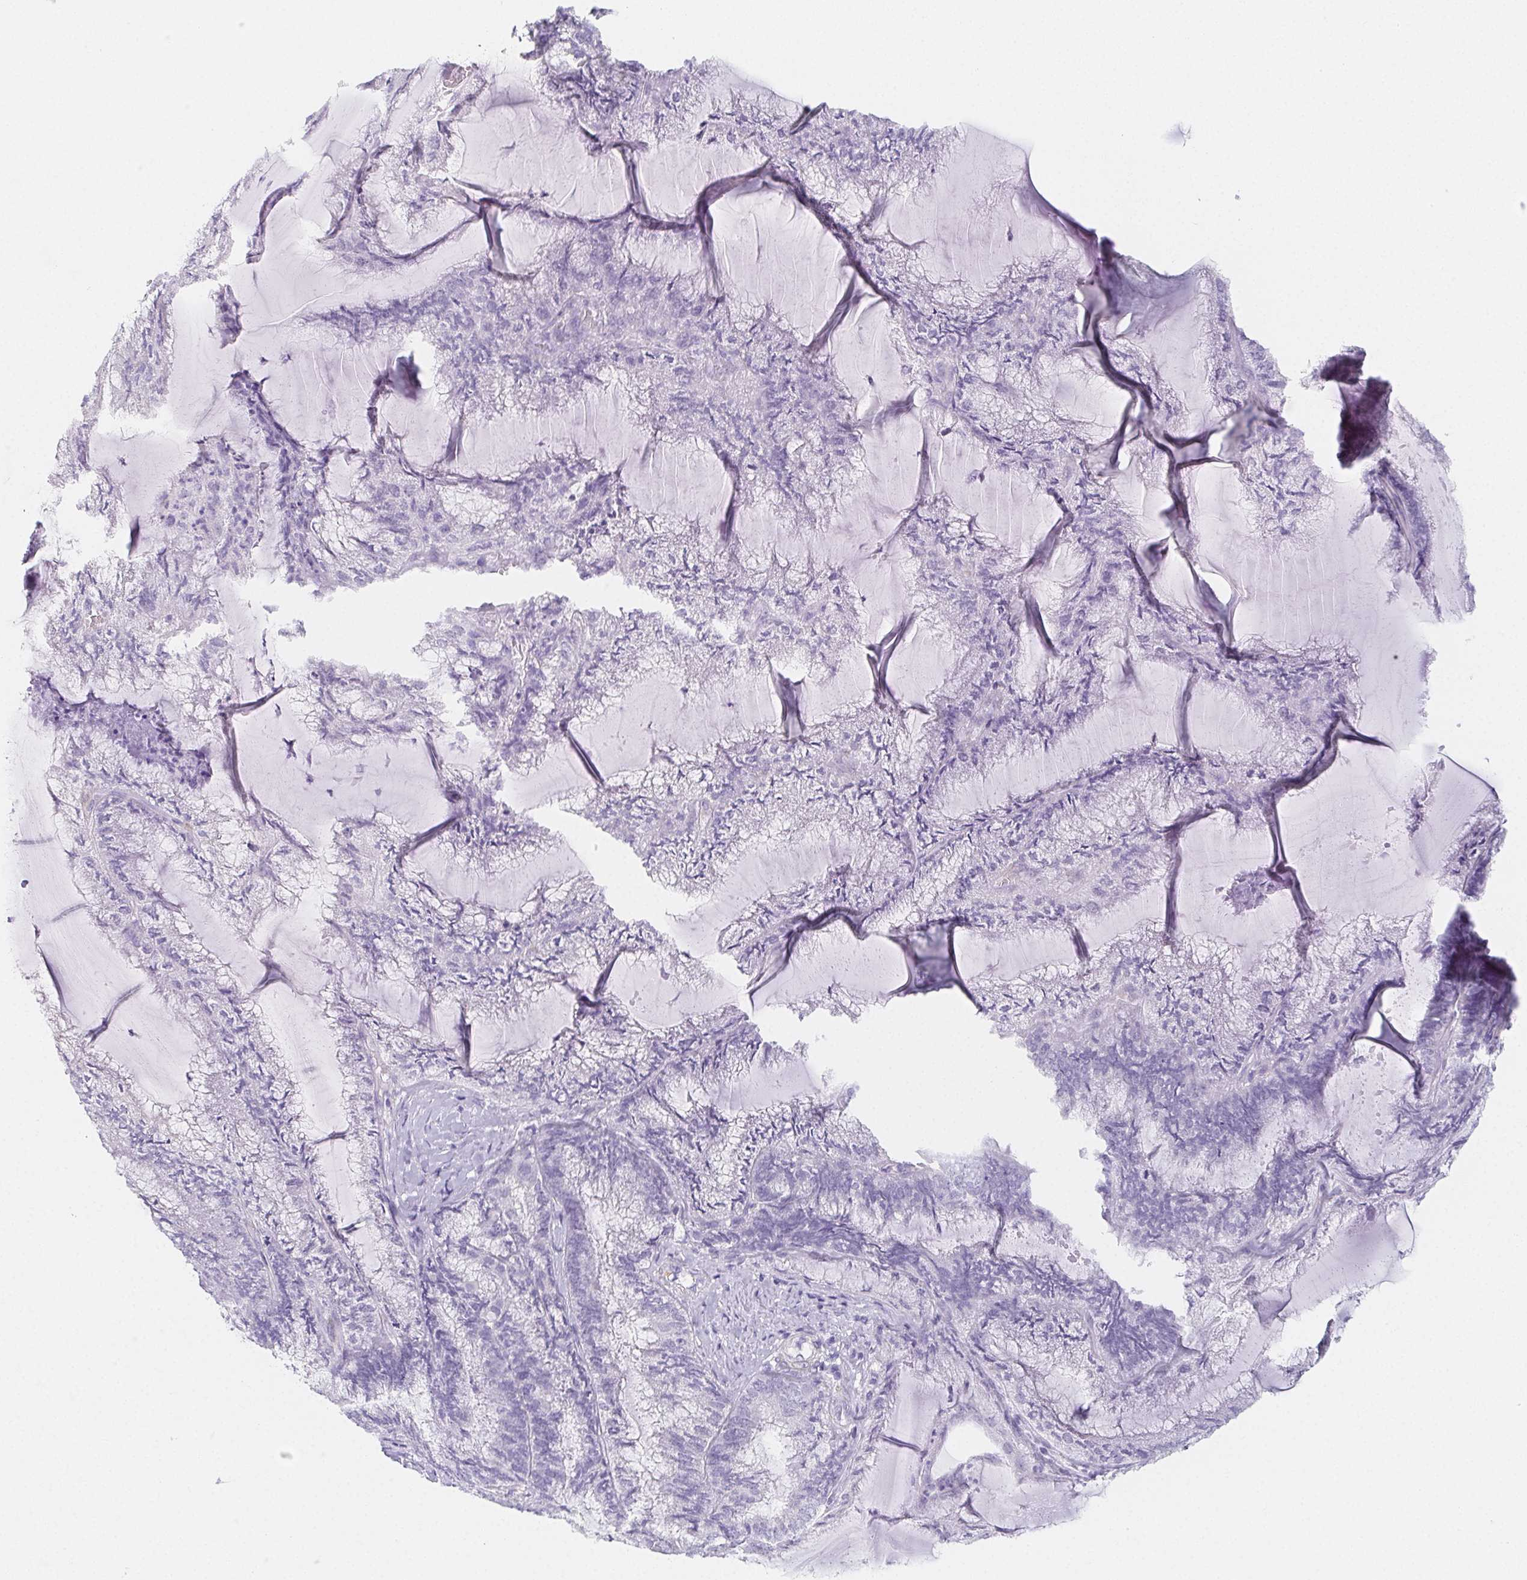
{"staining": {"intensity": "negative", "quantity": "none", "location": "none"}, "tissue": "endometrial cancer", "cell_type": "Tumor cells", "image_type": "cancer", "snomed": [{"axis": "morphology", "description": "Carcinoma, NOS"}, {"axis": "topography", "description": "Endometrium"}], "caption": "Tumor cells show no significant expression in carcinoma (endometrial). (Immunohistochemistry (ihc), brightfield microscopy, high magnification).", "gene": "HRC", "patient": {"sex": "female", "age": 62}}